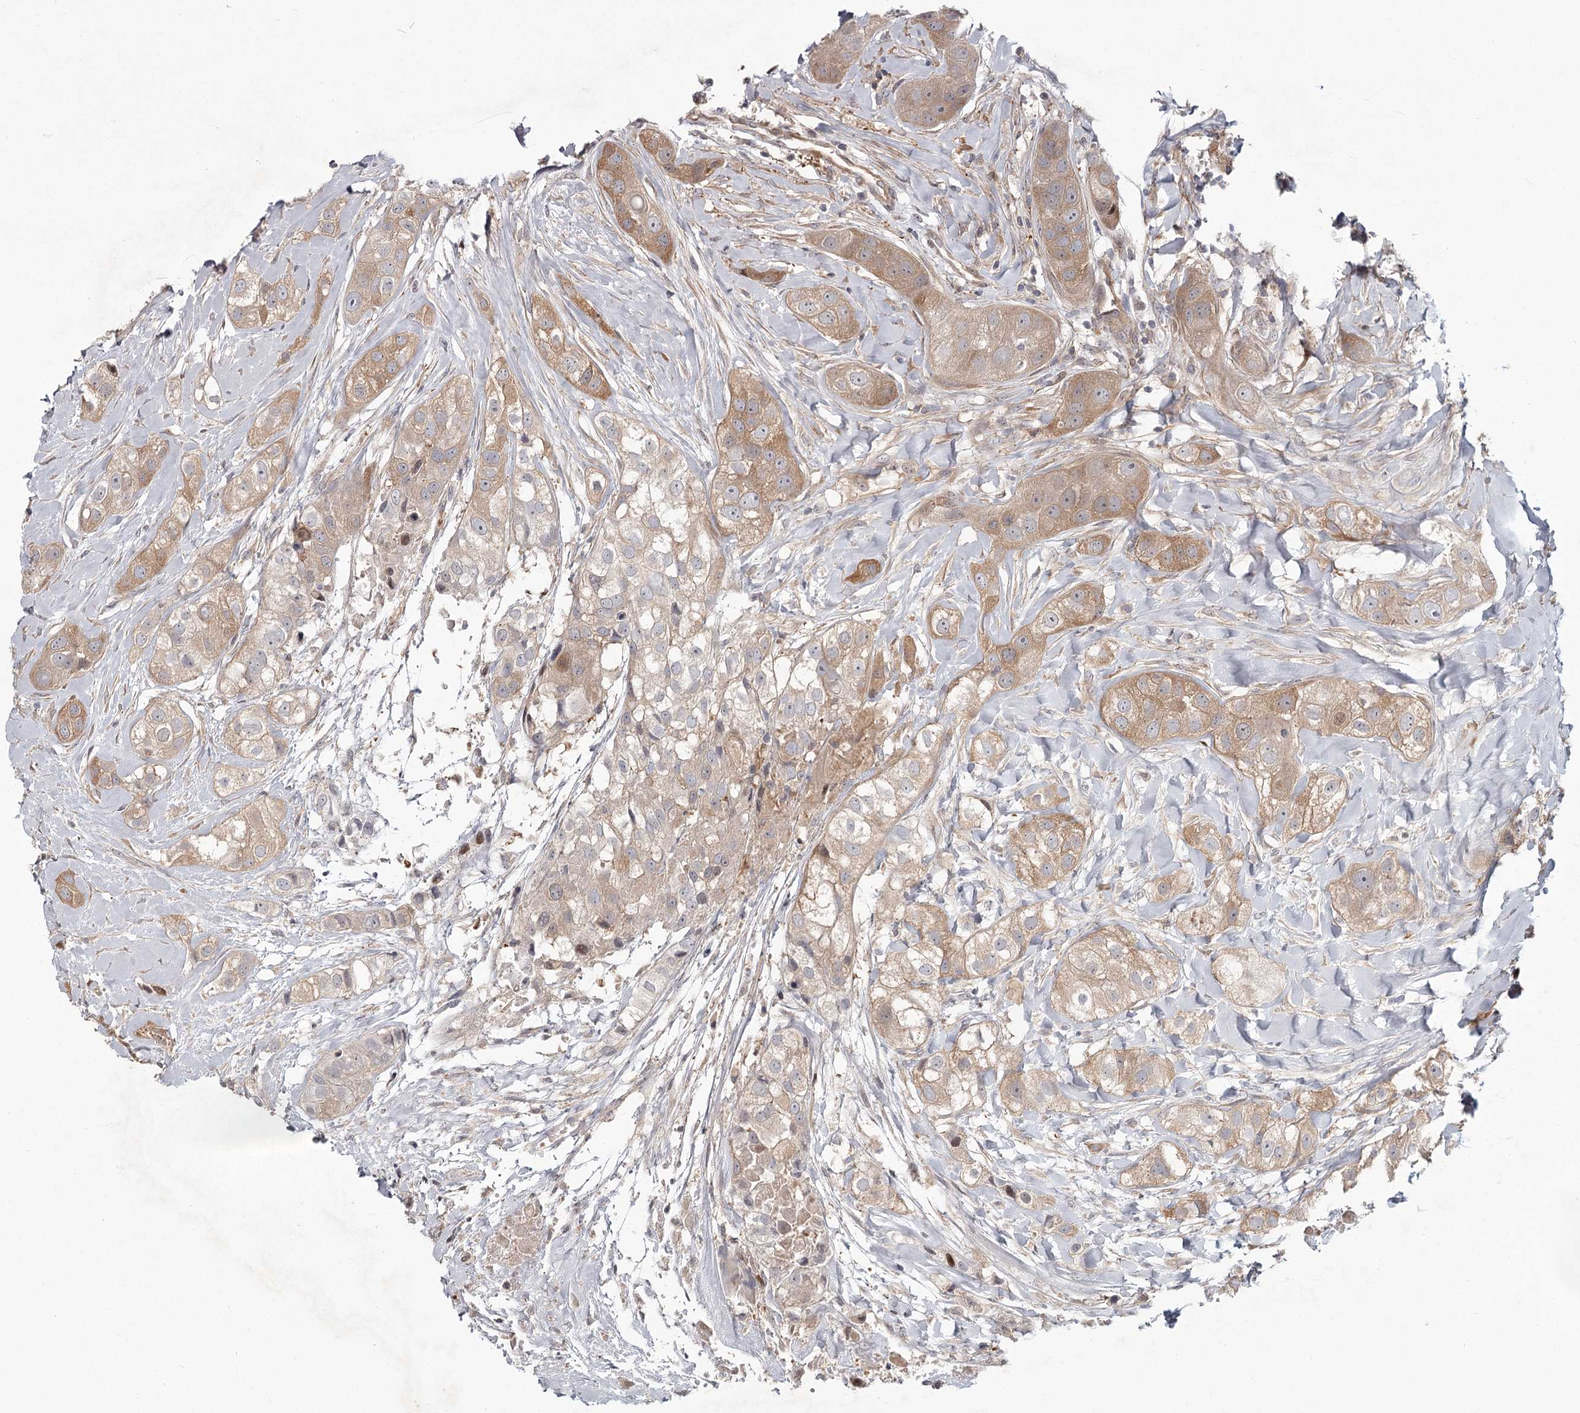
{"staining": {"intensity": "moderate", "quantity": "<25%", "location": "cytoplasmic/membranous"}, "tissue": "head and neck cancer", "cell_type": "Tumor cells", "image_type": "cancer", "snomed": [{"axis": "morphology", "description": "Normal tissue, NOS"}, {"axis": "morphology", "description": "Squamous cell carcinoma, NOS"}, {"axis": "topography", "description": "Skeletal muscle"}, {"axis": "topography", "description": "Head-Neck"}], "caption": "A brown stain shows moderate cytoplasmic/membranous expression of a protein in human head and neck cancer tumor cells. The protein of interest is shown in brown color, while the nuclei are stained blue.", "gene": "CCNG2", "patient": {"sex": "male", "age": 51}}